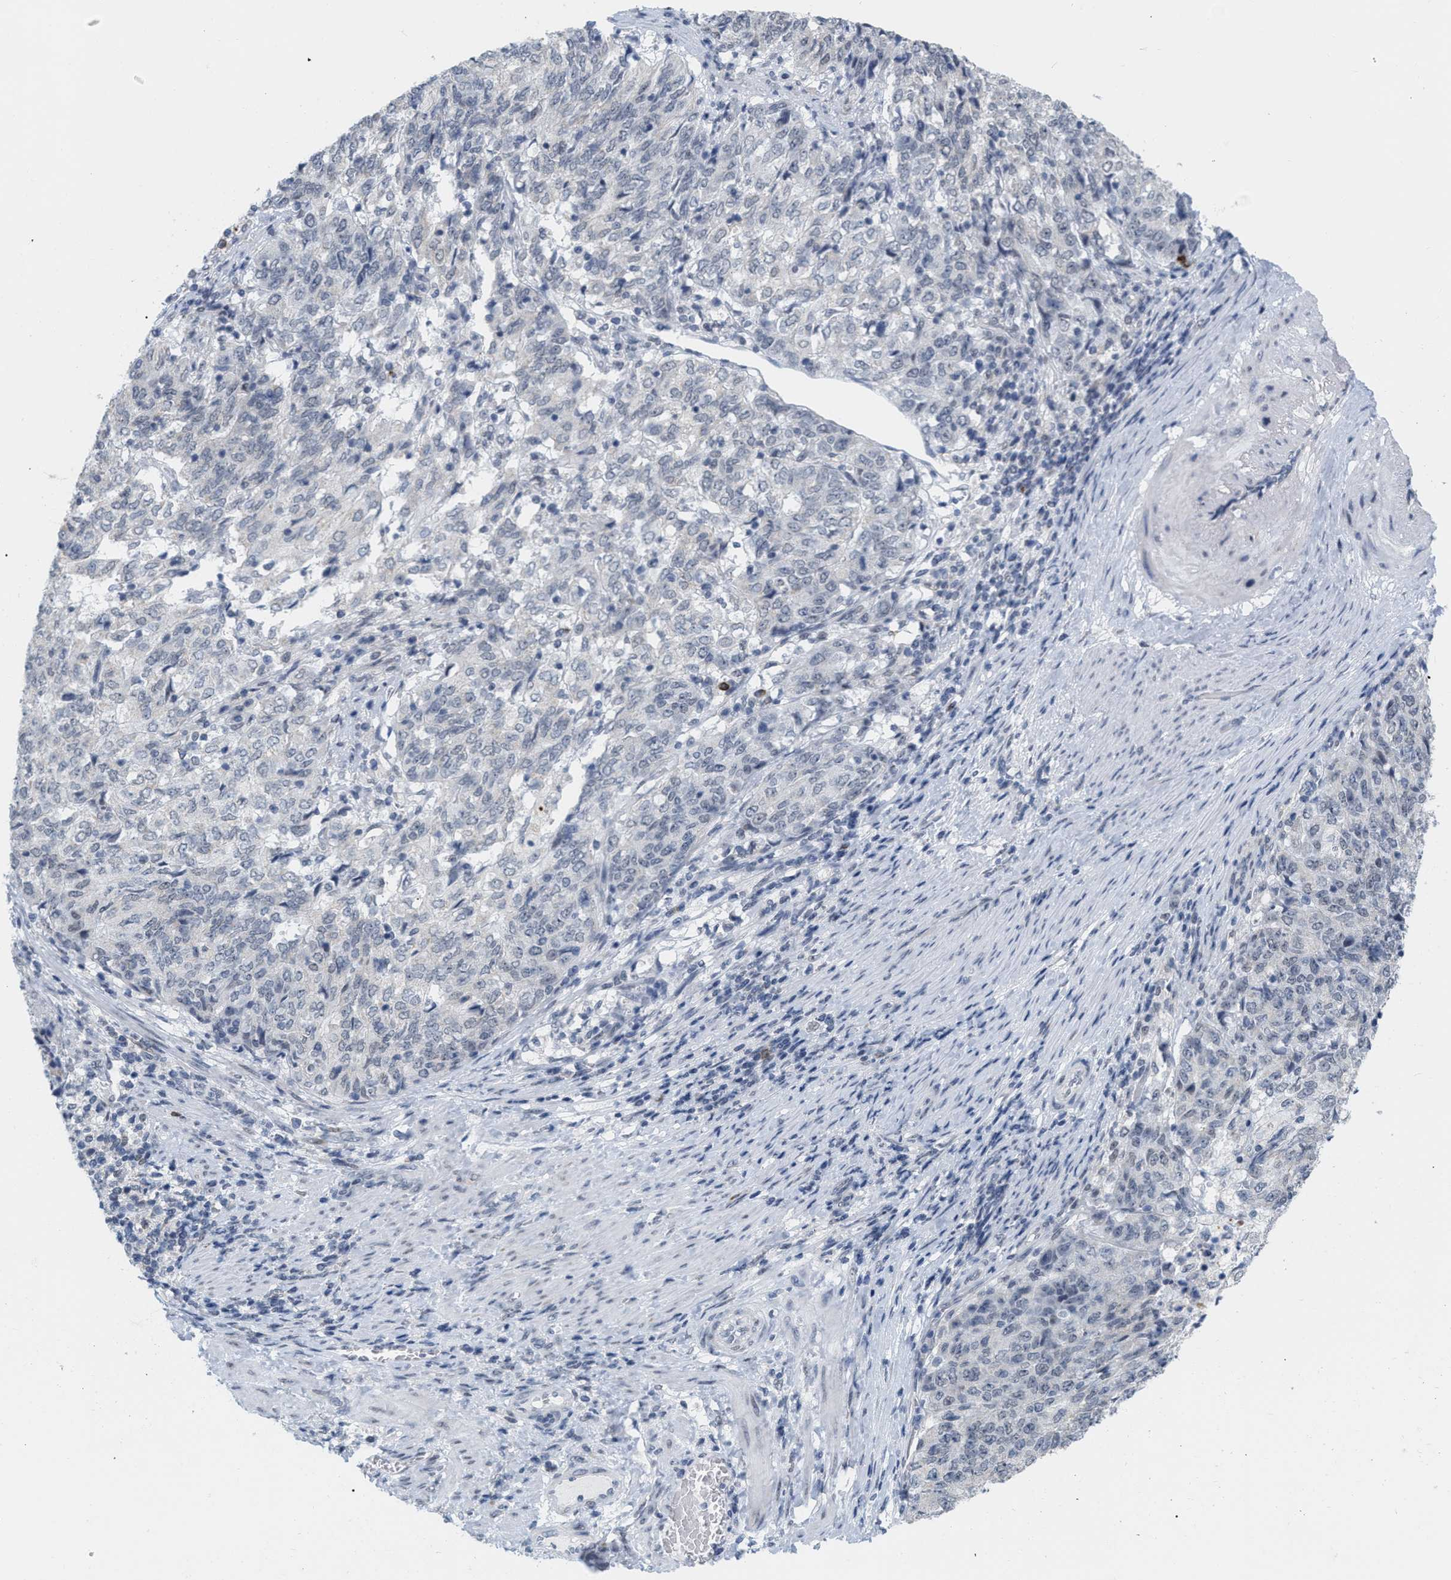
{"staining": {"intensity": "negative", "quantity": "none", "location": "none"}, "tissue": "endometrial cancer", "cell_type": "Tumor cells", "image_type": "cancer", "snomed": [{"axis": "morphology", "description": "Adenocarcinoma, NOS"}, {"axis": "topography", "description": "Endometrium"}], "caption": "DAB (3,3'-diaminobenzidine) immunohistochemical staining of endometrial adenocarcinoma displays no significant positivity in tumor cells.", "gene": "XIRP1", "patient": {"sex": "female", "age": 80}}